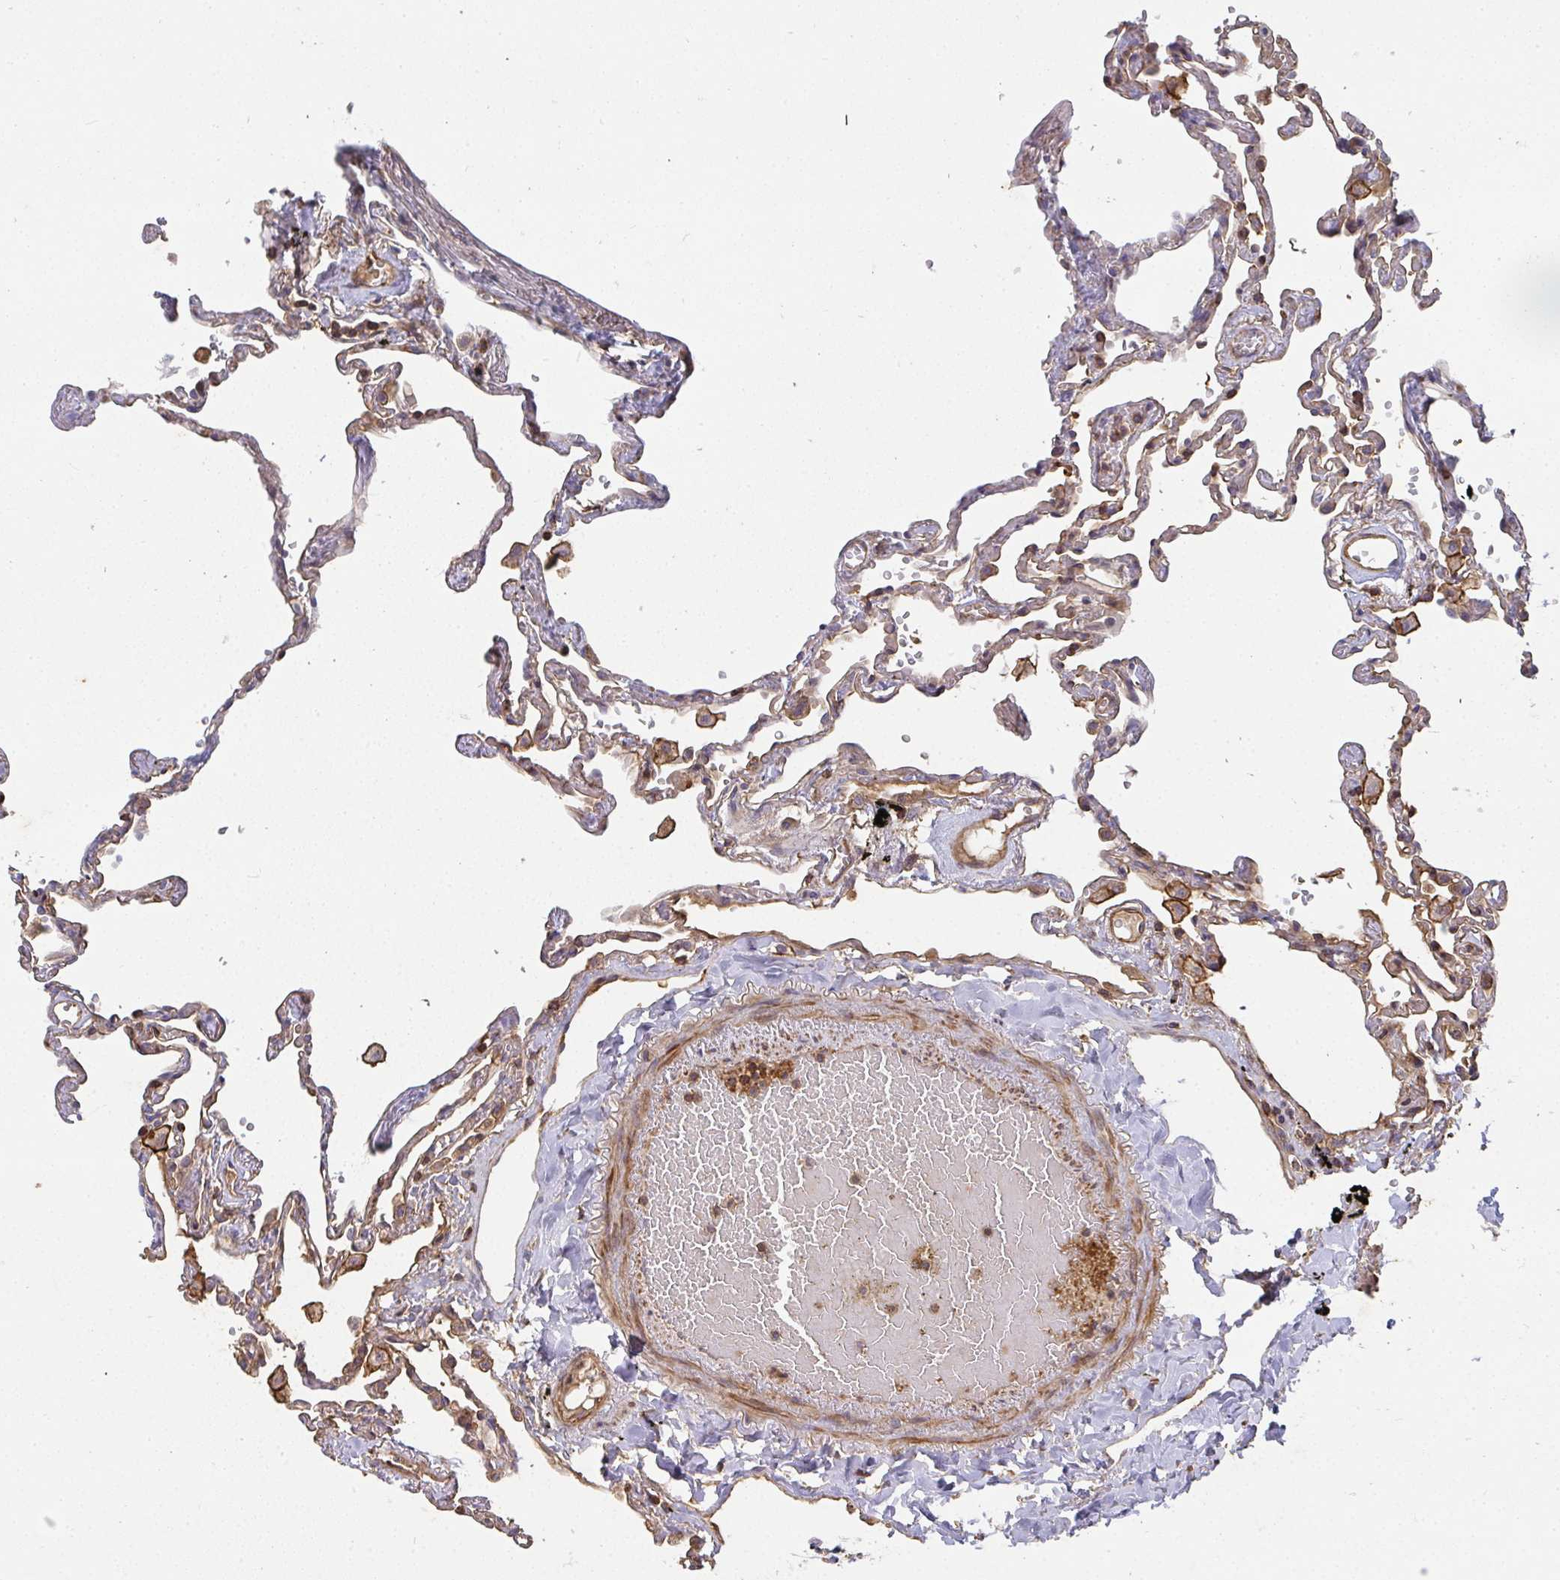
{"staining": {"intensity": "moderate", "quantity": ">75%", "location": "cytoplasmic/membranous"}, "tissue": "lung", "cell_type": "Alveolar cells", "image_type": "normal", "snomed": [{"axis": "morphology", "description": "Normal tissue, NOS"}, {"axis": "topography", "description": "Lung"}], "caption": "A medium amount of moderate cytoplasmic/membranous positivity is seen in about >75% of alveolar cells in unremarkable lung. The staining is performed using DAB (3,3'-diaminobenzidine) brown chromogen to label protein expression. The nuclei are counter-stained blue using hematoxylin.", "gene": "TNMD", "patient": {"sex": "female", "age": 67}}